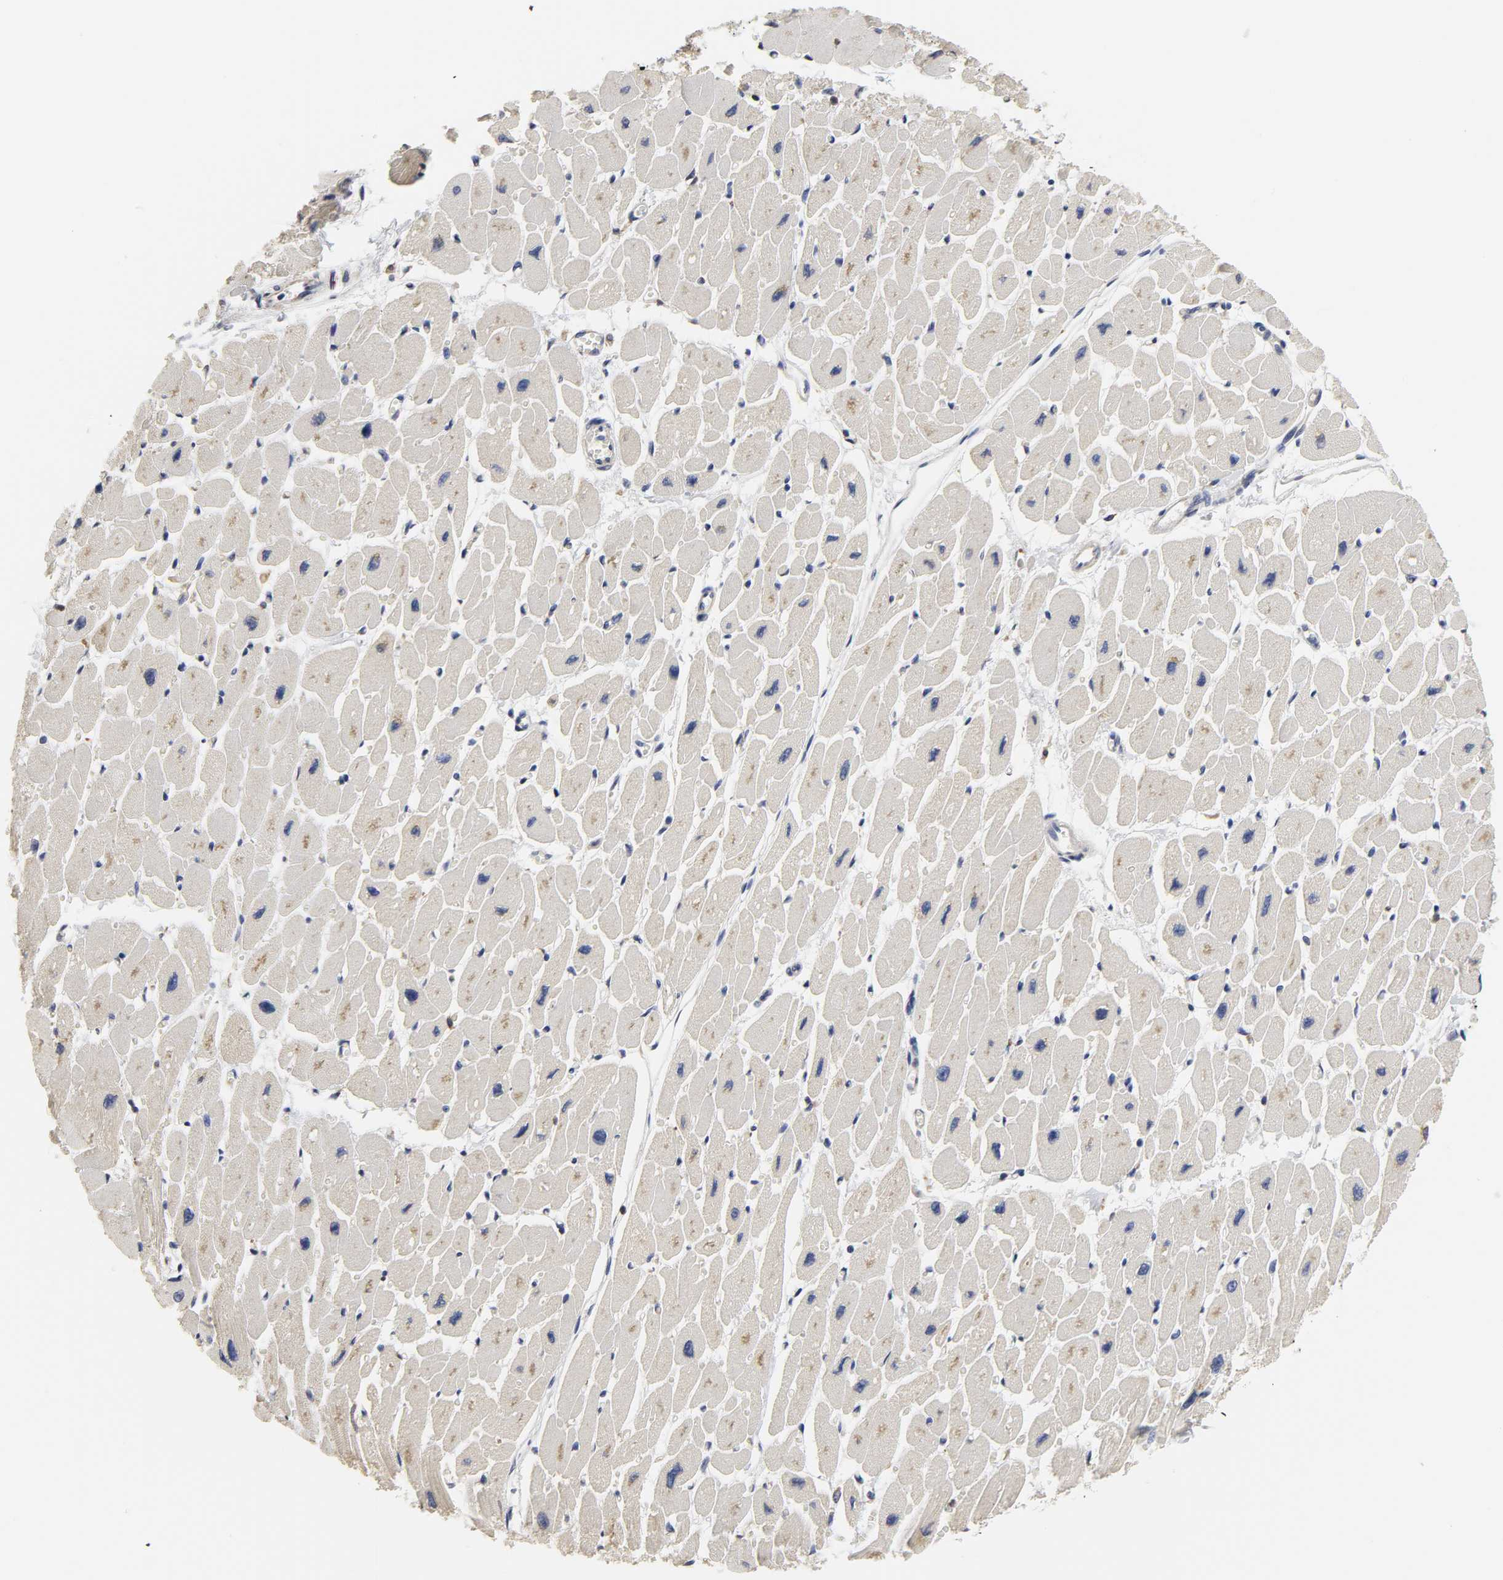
{"staining": {"intensity": "weak", "quantity": "<25%", "location": "cytoplasmic/membranous"}, "tissue": "heart muscle", "cell_type": "Cardiomyocytes", "image_type": "normal", "snomed": [{"axis": "morphology", "description": "Normal tissue, NOS"}, {"axis": "topography", "description": "Heart"}], "caption": "This is an IHC micrograph of unremarkable human heart muscle. There is no positivity in cardiomyocytes.", "gene": "HCK", "patient": {"sex": "female", "age": 54}}